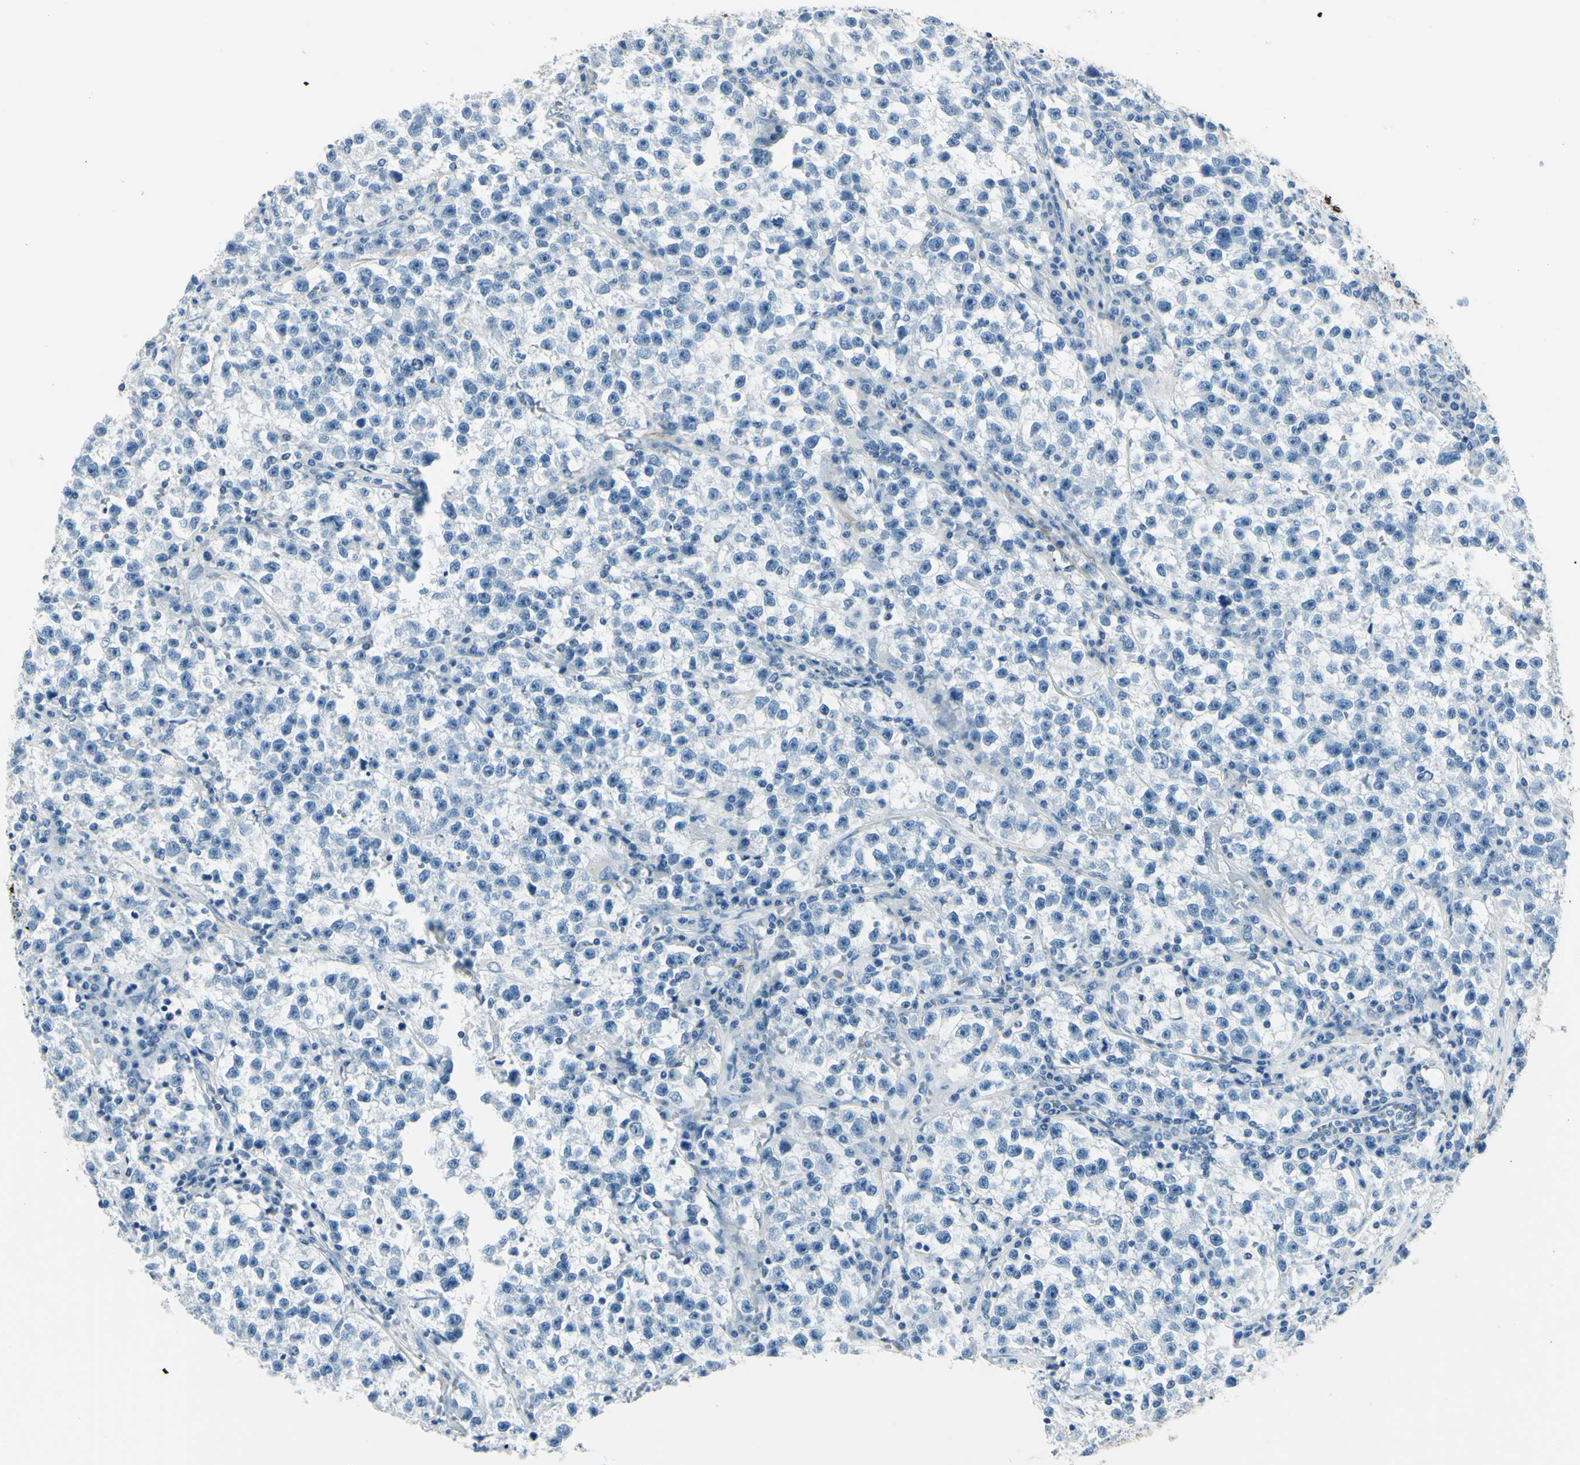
{"staining": {"intensity": "negative", "quantity": "none", "location": "none"}, "tissue": "testis cancer", "cell_type": "Tumor cells", "image_type": "cancer", "snomed": [{"axis": "morphology", "description": "Seminoma, NOS"}, {"axis": "topography", "description": "Testis"}], "caption": "High power microscopy histopathology image of an immunohistochemistry histopathology image of testis seminoma, revealing no significant positivity in tumor cells. (DAB IHC, high magnification).", "gene": "CDH15", "patient": {"sex": "male", "age": 22}}